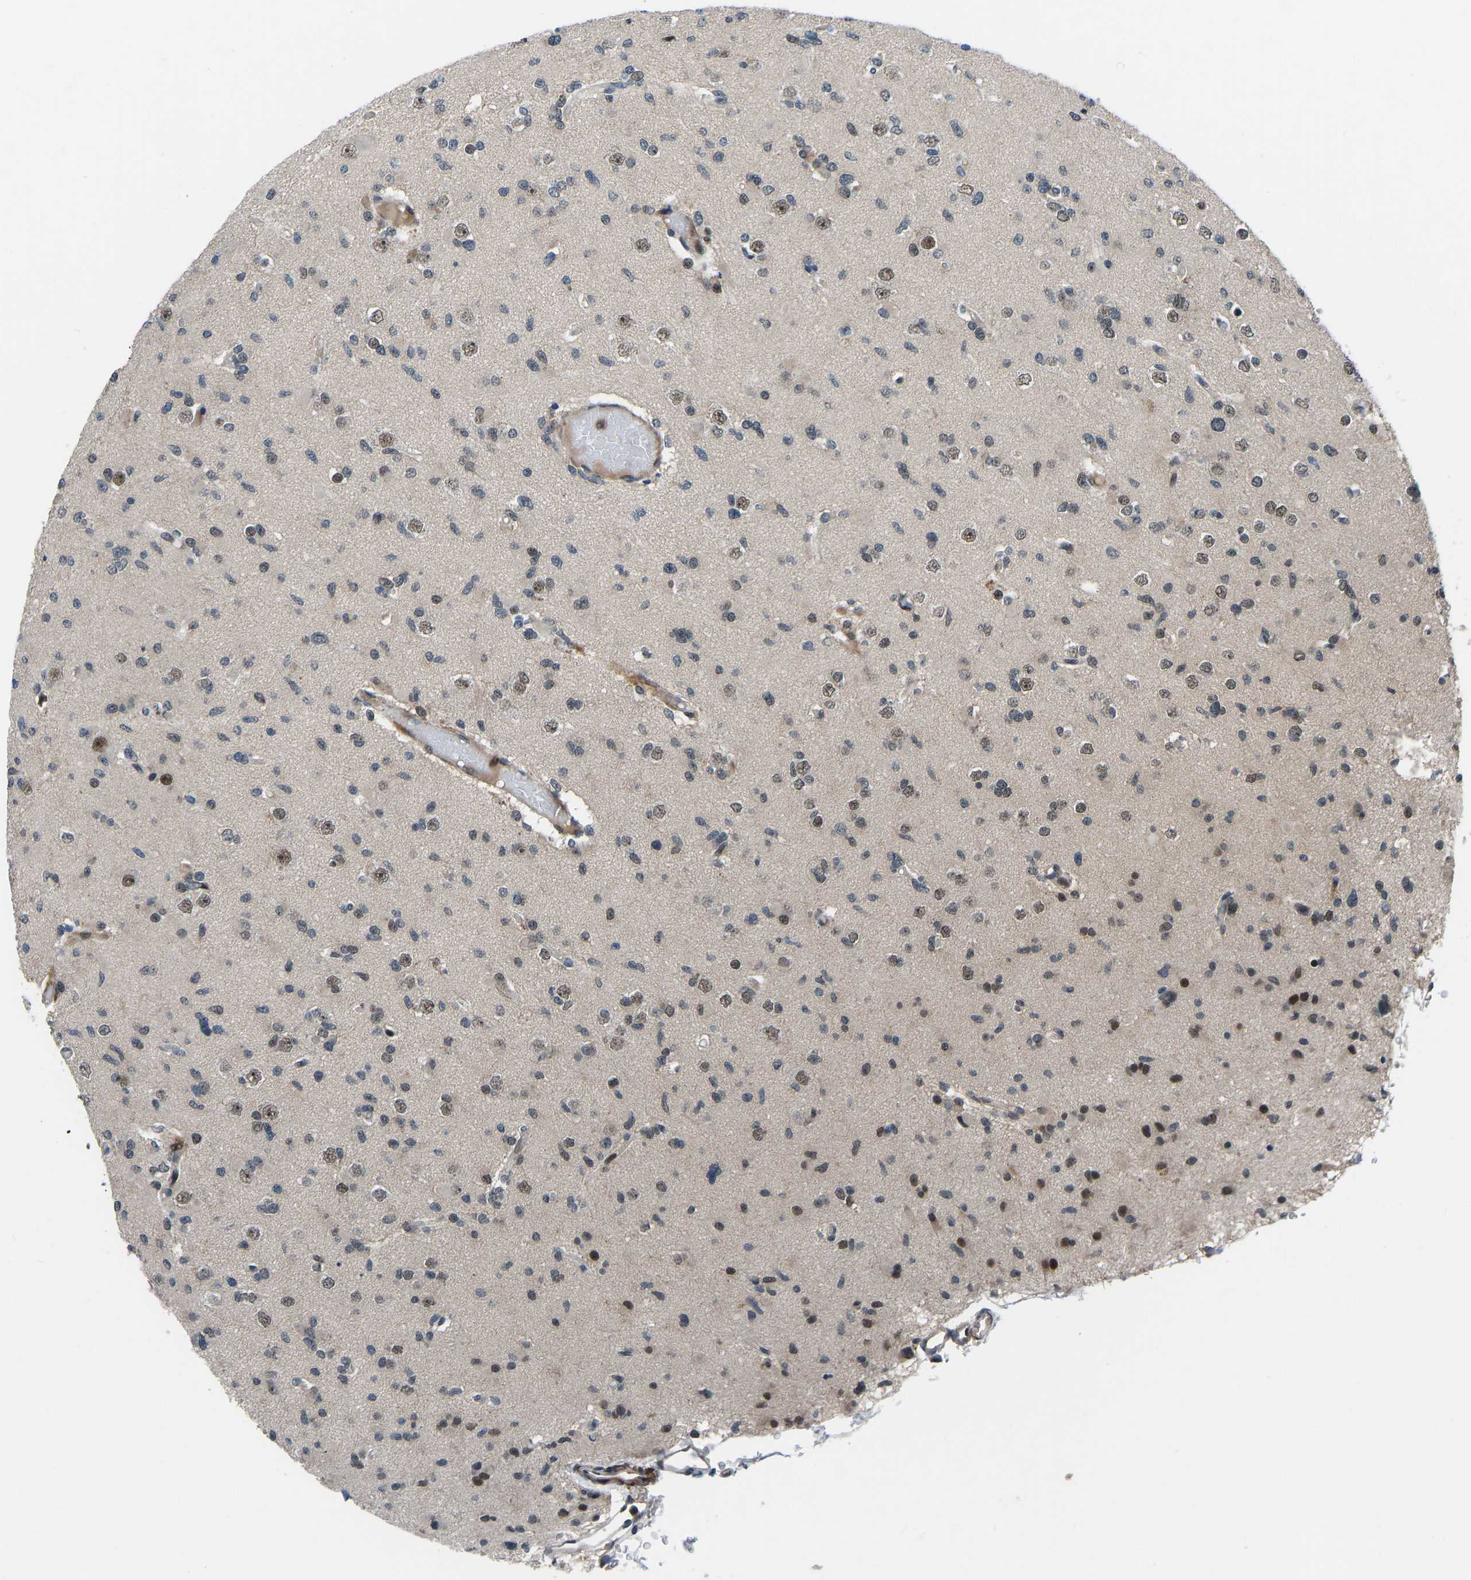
{"staining": {"intensity": "moderate", "quantity": "<25%", "location": "nuclear"}, "tissue": "glioma", "cell_type": "Tumor cells", "image_type": "cancer", "snomed": [{"axis": "morphology", "description": "Glioma, malignant, Low grade"}, {"axis": "topography", "description": "Brain"}], "caption": "Protein expression analysis of glioma demonstrates moderate nuclear expression in approximately <25% of tumor cells. The staining is performed using DAB brown chromogen to label protein expression. The nuclei are counter-stained blue using hematoxylin.", "gene": "RLIM", "patient": {"sex": "female", "age": 22}}